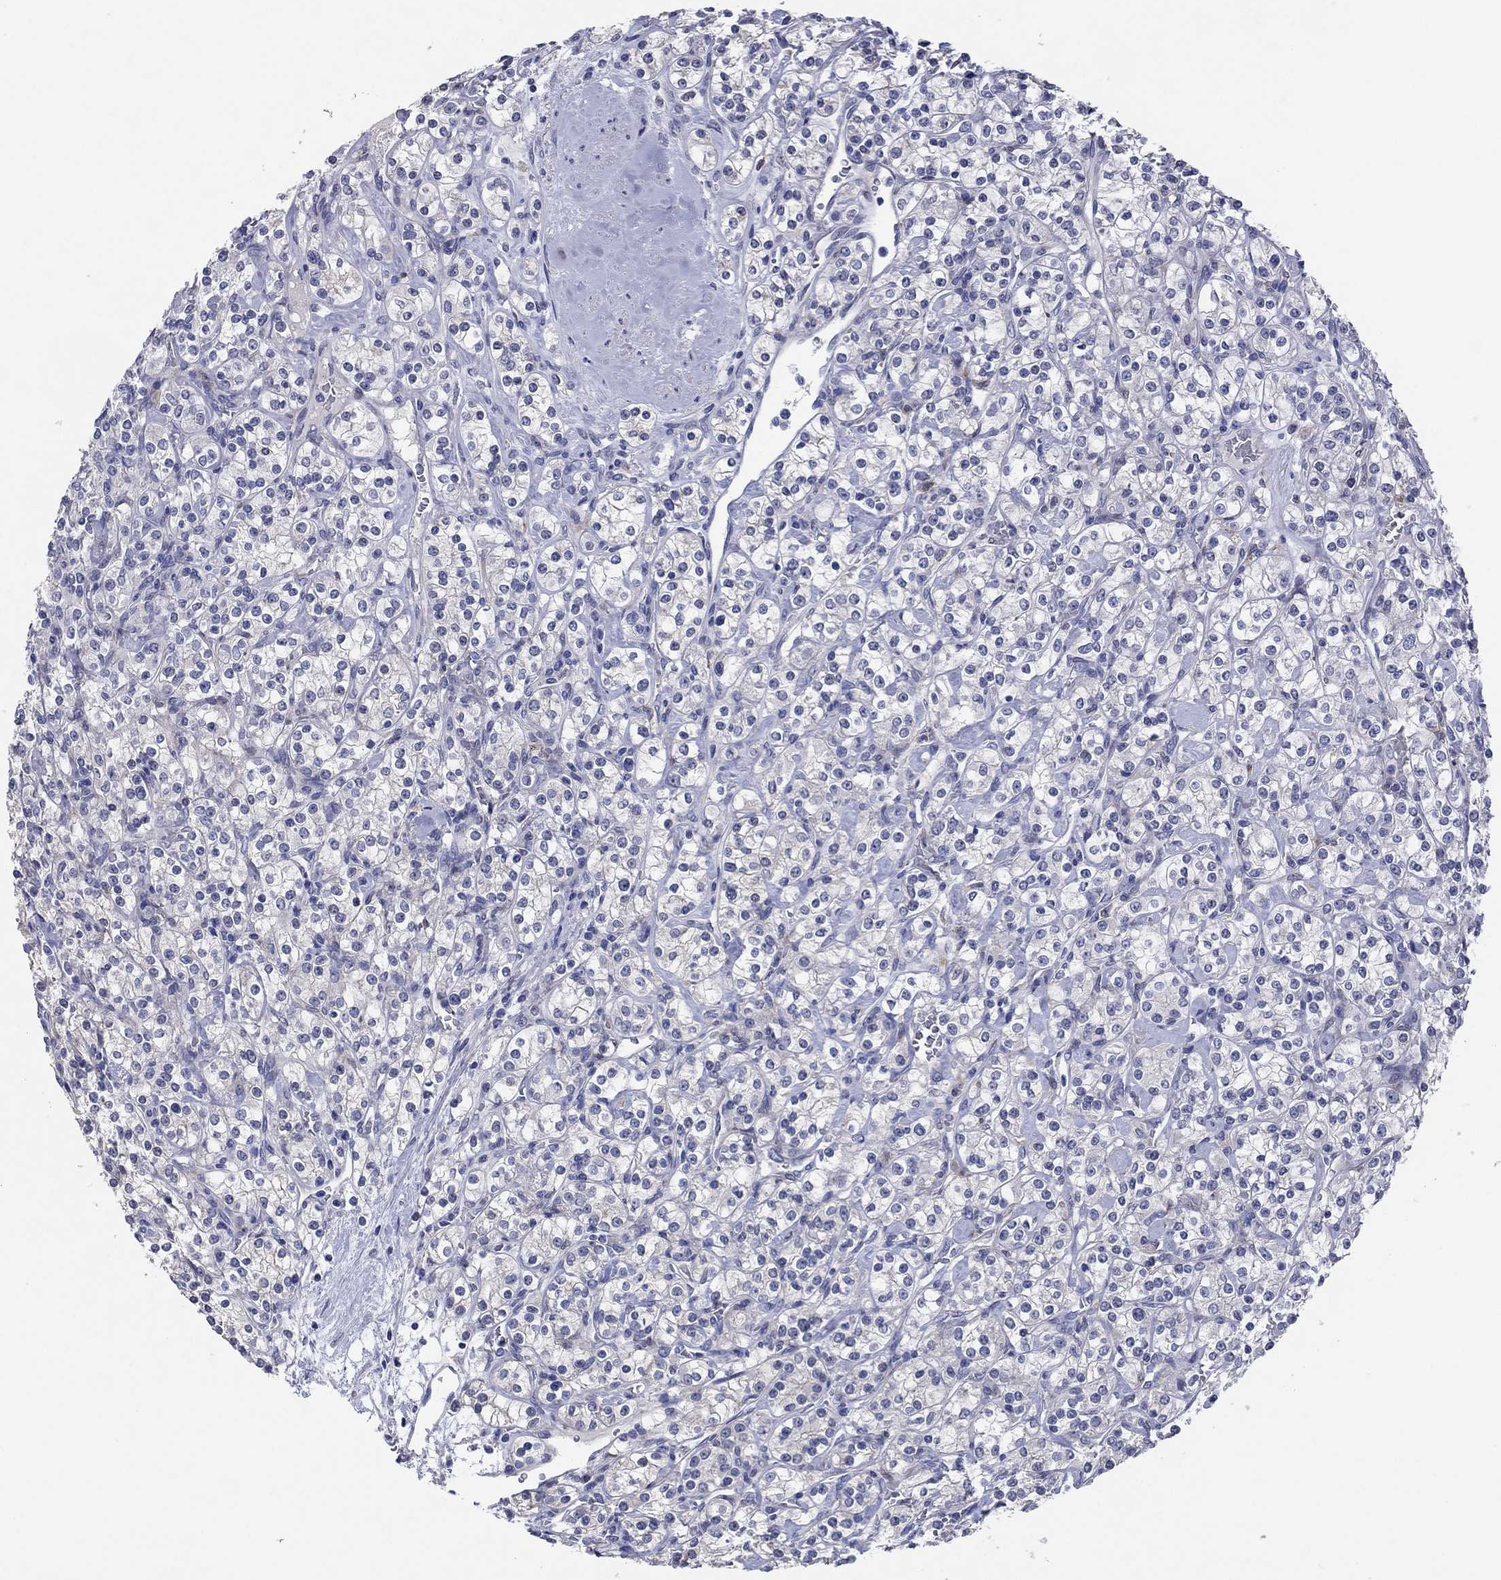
{"staining": {"intensity": "negative", "quantity": "none", "location": "none"}, "tissue": "renal cancer", "cell_type": "Tumor cells", "image_type": "cancer", "snomed": [{"axis": "morphology", "description": "Adenocarcinoma, NOS"}, {"axis": "topography", "description": "Kidney"}], "caption": "DAB immunohistochemical staining of adenocarcinoma (renal) exhibits no significant staining in tumor cells. Nuclei are stained in blue.", "gene": "HDC", "patient": {"sex": "male", "age": 77}}